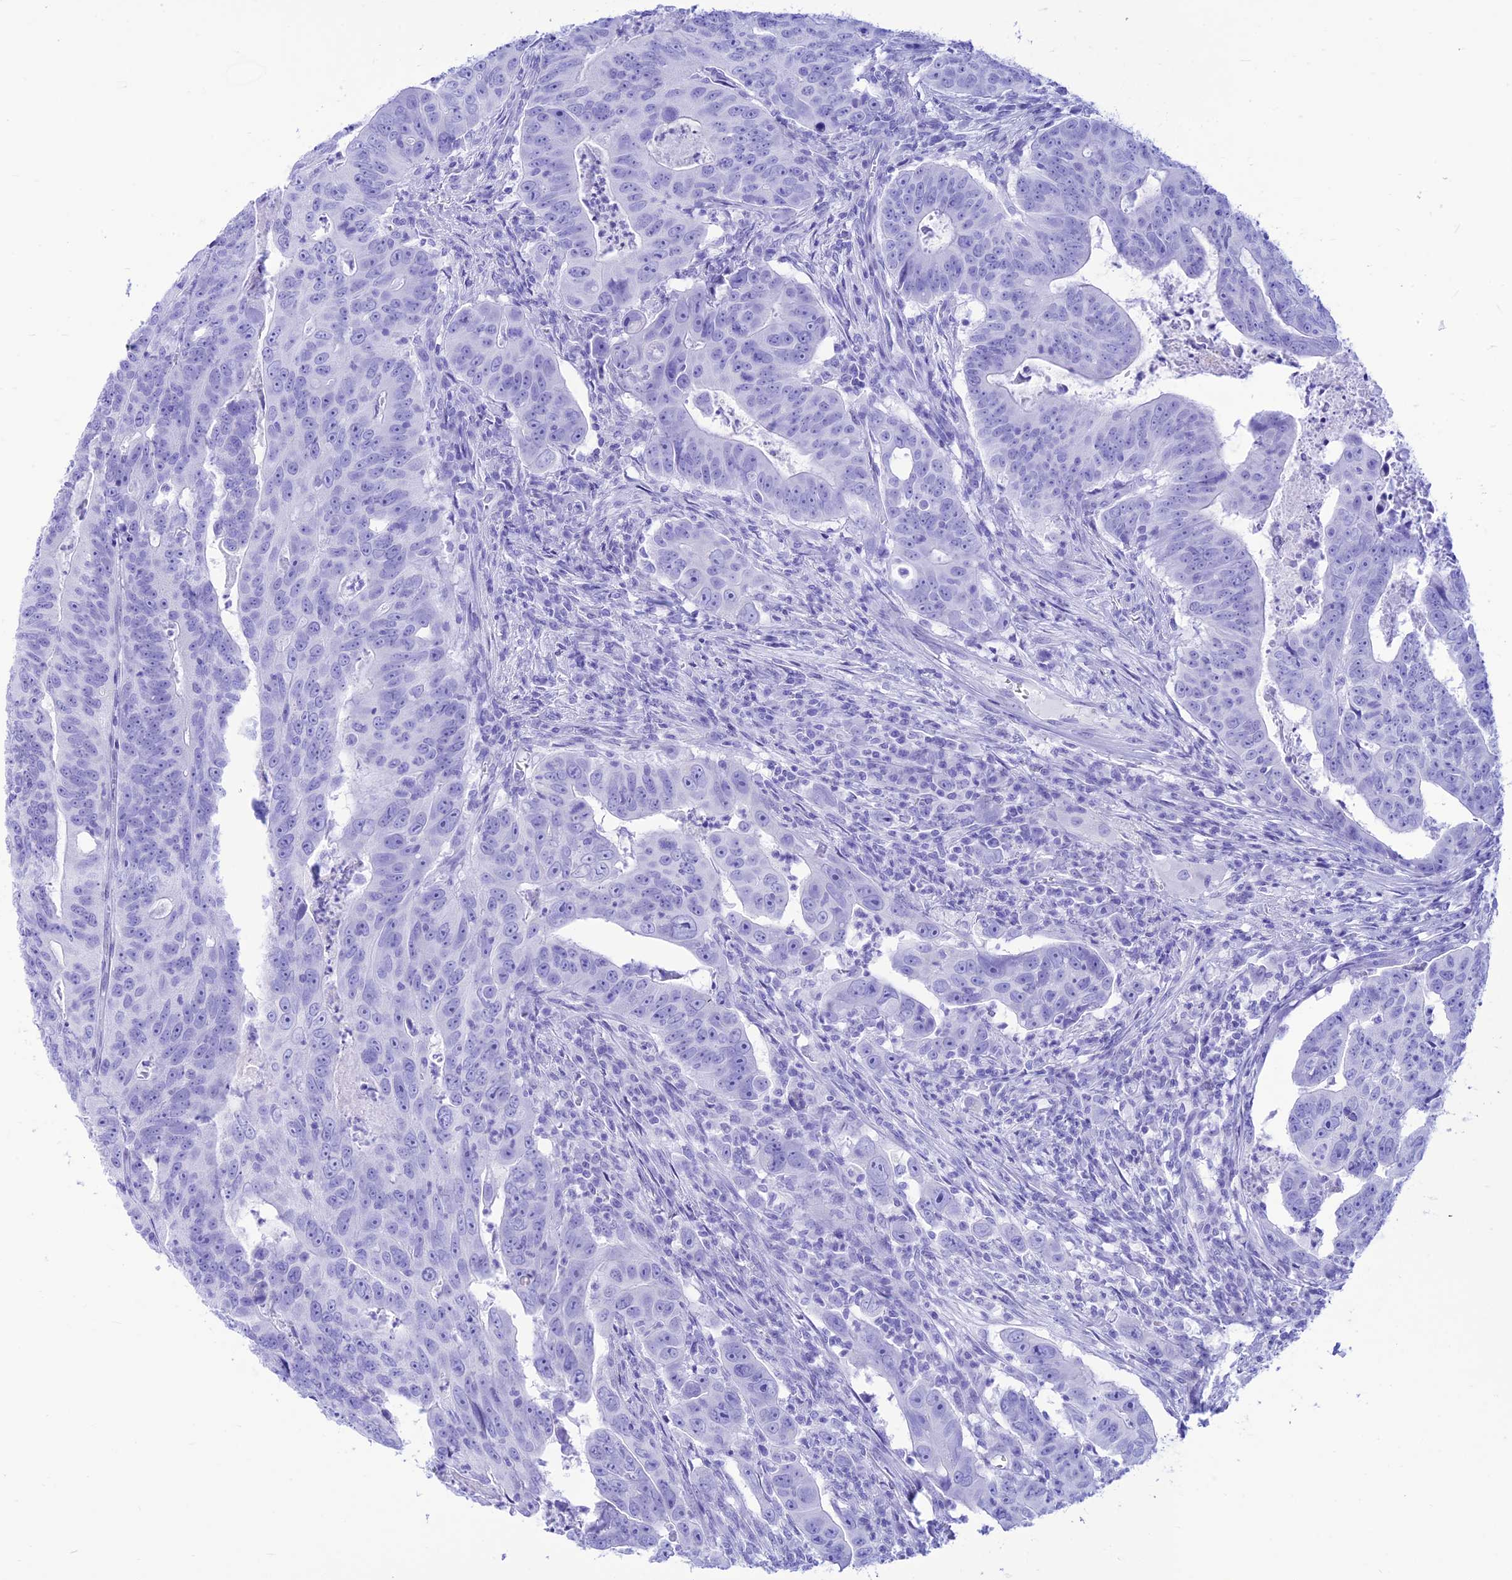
{"staining": {"intensity": "negative", "quantity": "none", "location": "none"}, "tissue": "colorectal cancer", "cell_type": "Tumor cells", "image_type": "cancer", "snomed": [{"axis": "morphology", "description": "Adenocarcinoma, NOS"}, {"axis": "topography", "description": "Rectum"}], "caption": "Human colorectal cancer stained for a protein using immunohistochemistry exhibits no positivity in tumor cells.", "gene": "PRNP", "patient": {"sex": "male", "age": 69}}